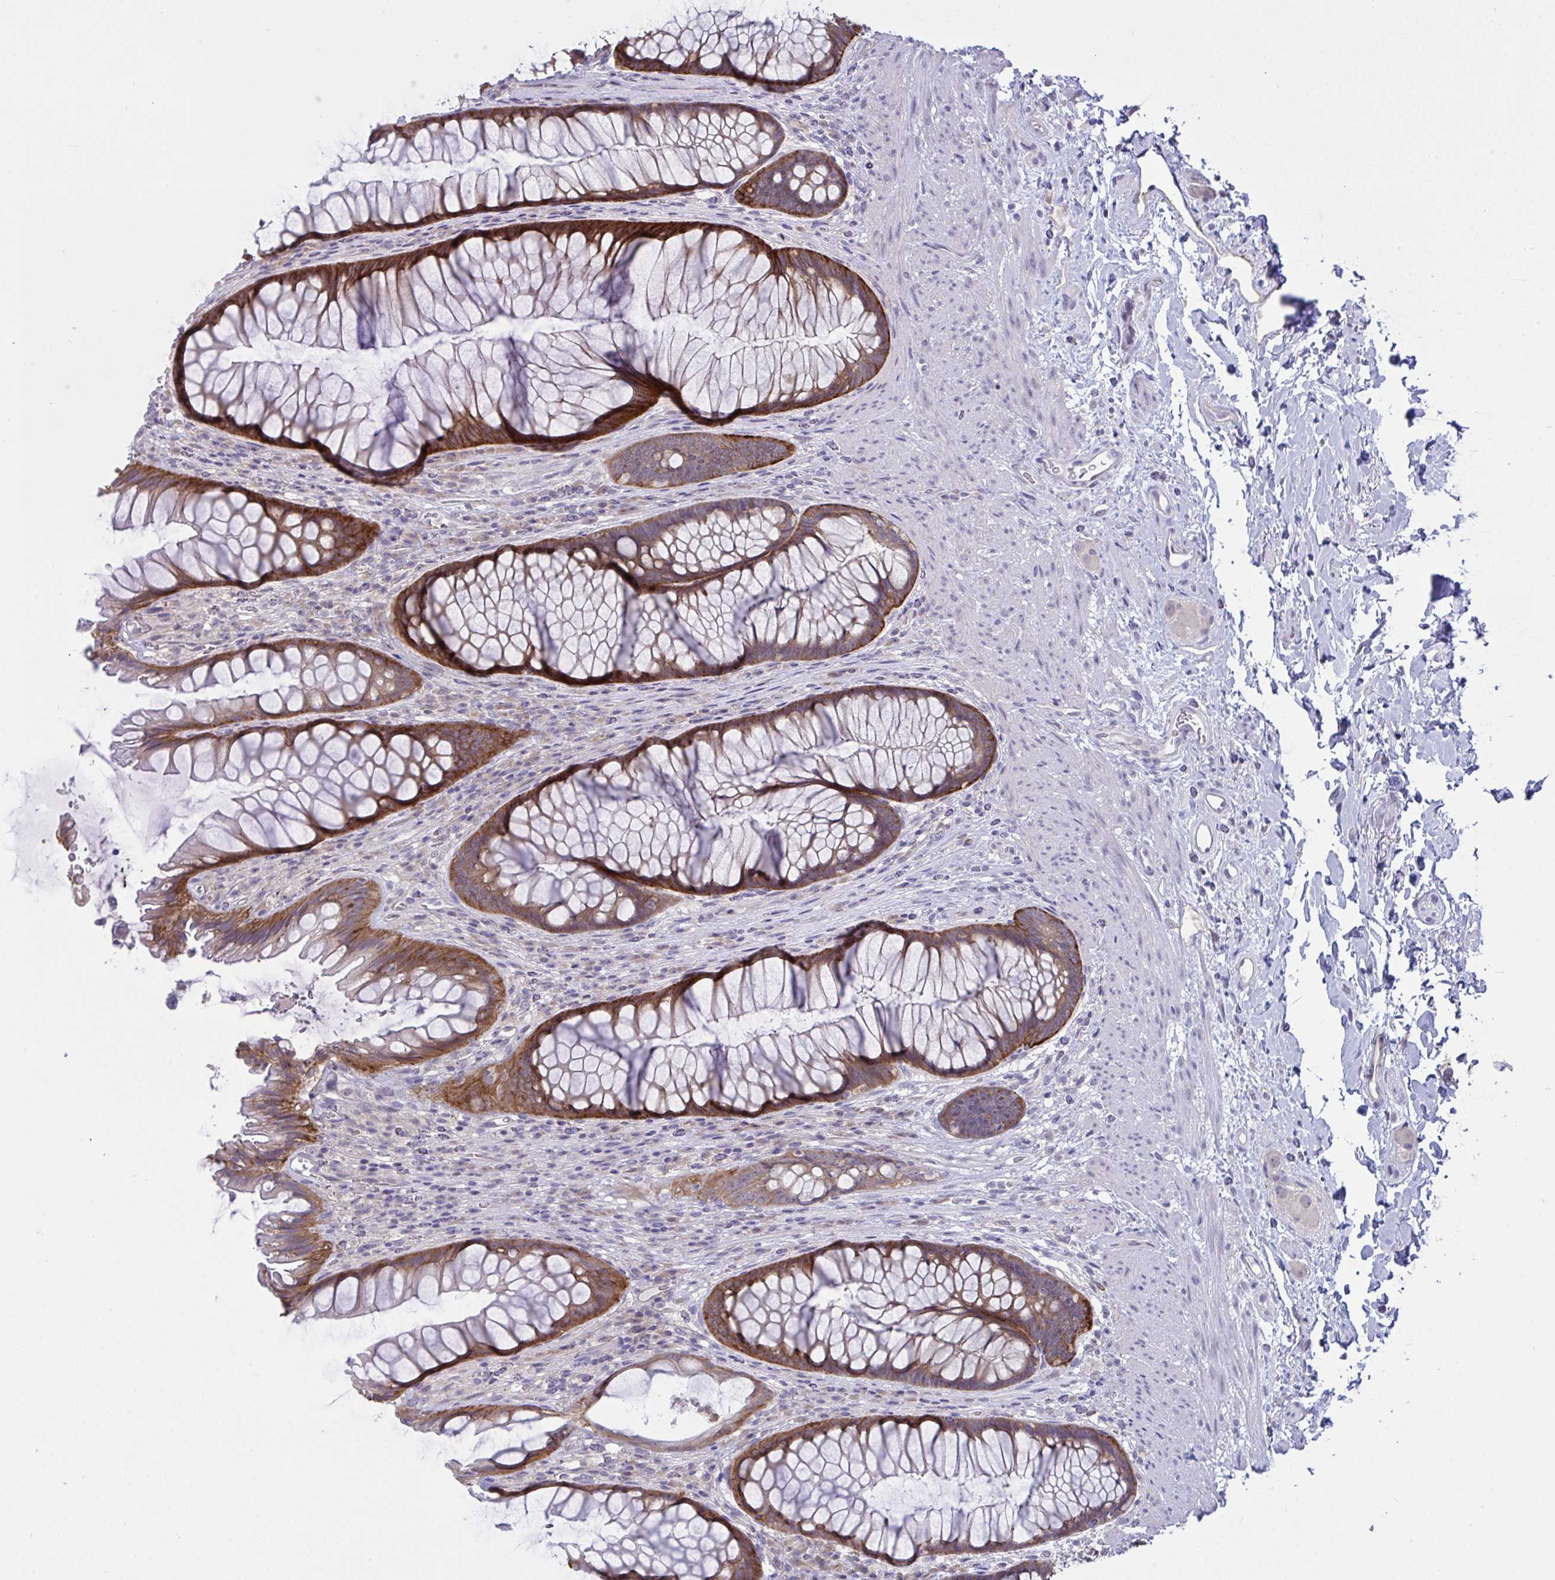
{"staining": {"intensity": "strong", "quantity": ">75%", "location": "cytoplasmic/membranous"}, "tissue": "rectum", "cell_type": "Glandular cells", "image_type": "normal", "snomed": [{"axis": "morphology", "description": "Normal tissue, NOS"}, {"axis": "topography", "description": "Rectum"}], "caption": "An image showing strong cytoplasmic/membranous staining in approximately >75% of glandular cells in unremarkable rectum, as visualized by brown immunohistochemical staining.", "gene": "TMEM41A", "patient": {"sex": "male", "age": 53}}